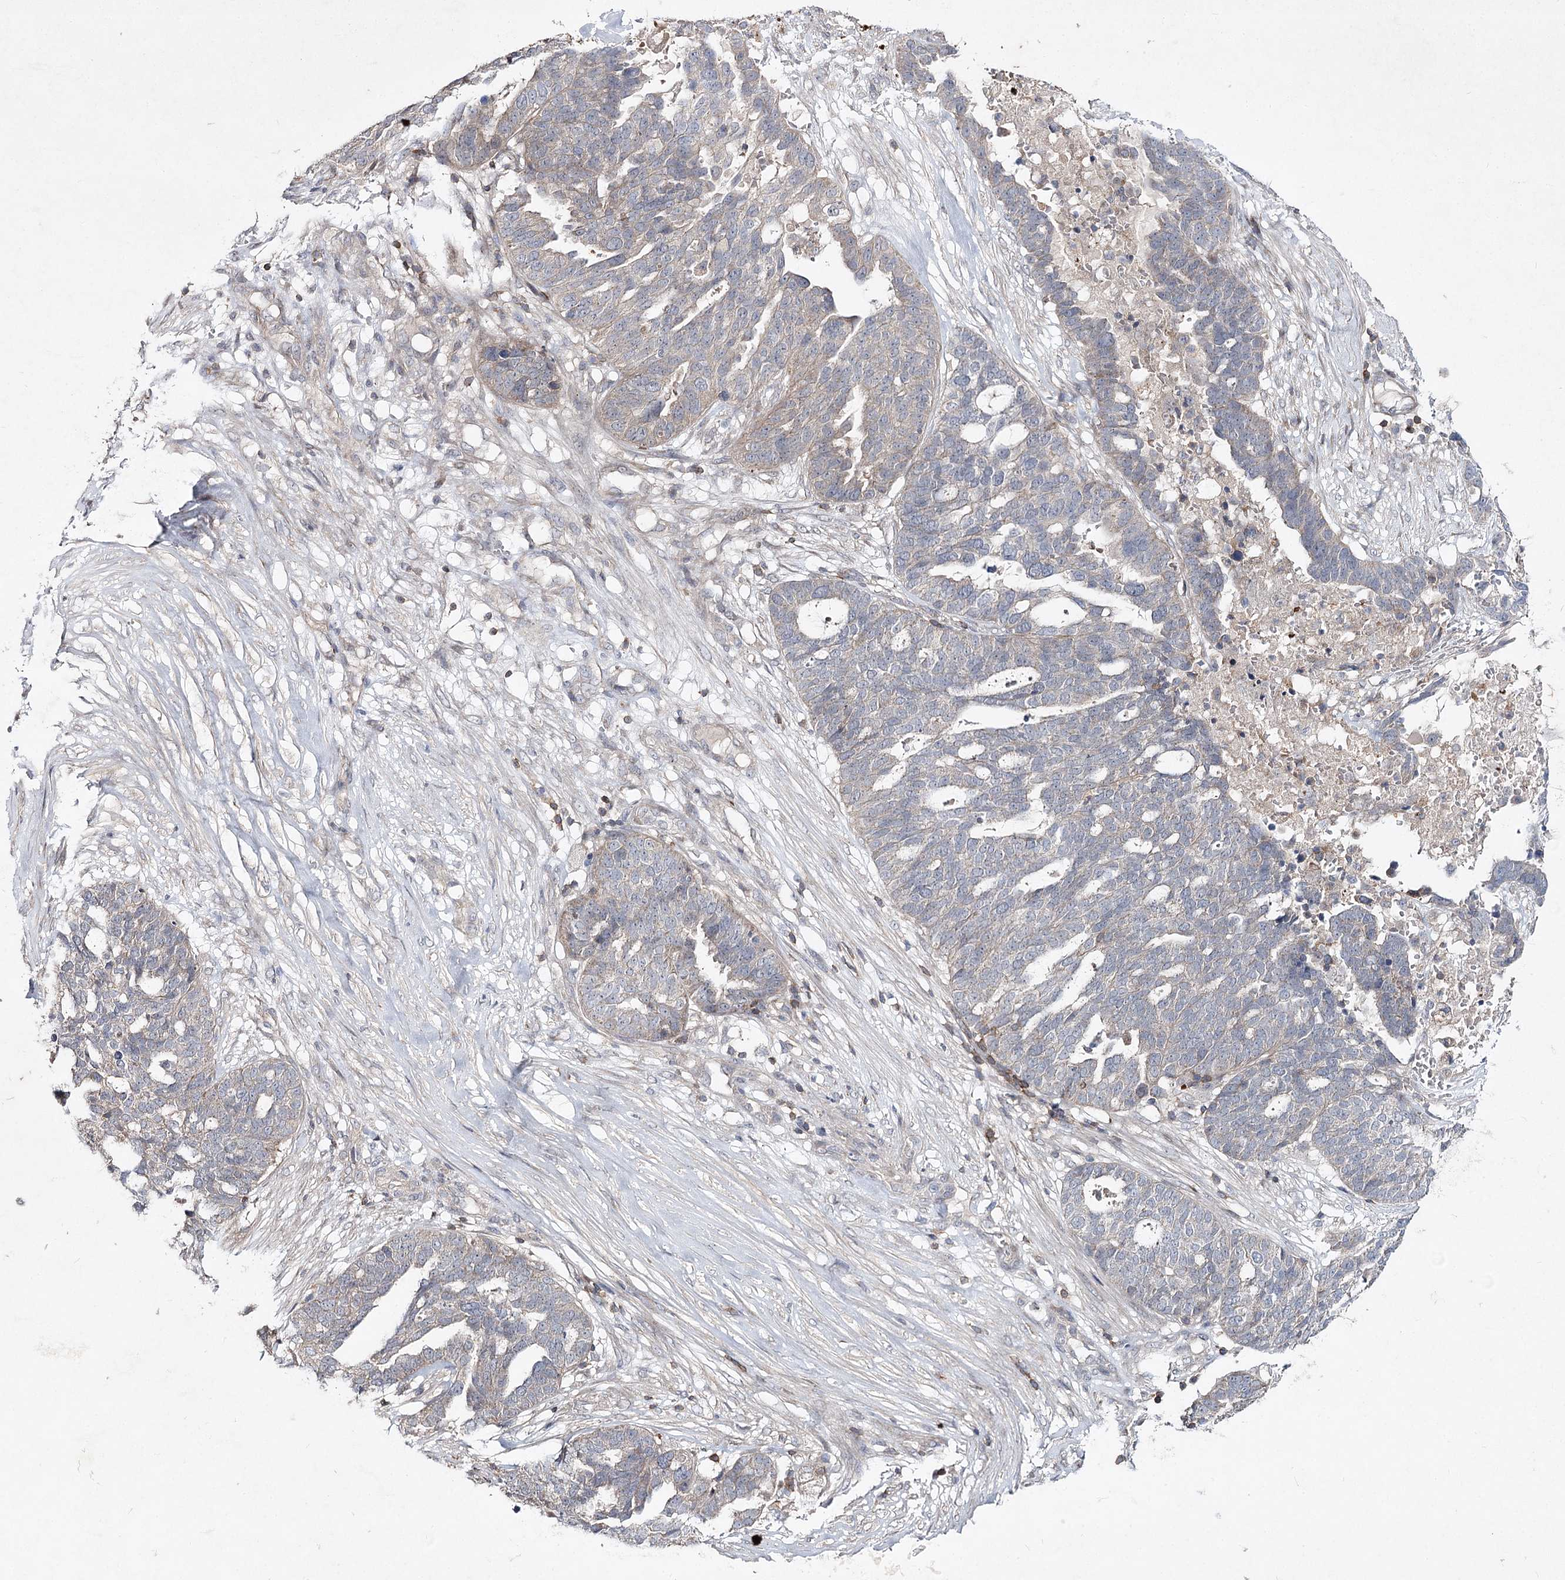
{"staining": {"intensity": "weak", "quantity": "<25%", "location": "cytoplasmic/membranous"}, "tissue": "ovarian cancer", "cell_type": "Tumor cells", "image_type": "cancer", "snomed": [{"axis": "morphology", "description": "Cystadenocarcinoma, serous, NOS"}, {"axis": "topography", "description": "Ovary"}], "caption": "Tumor cells are negative for brown protein staining in ovarian cancer.", "gene": "CIB2", "patient": {"sex": "female", "age": 59}}